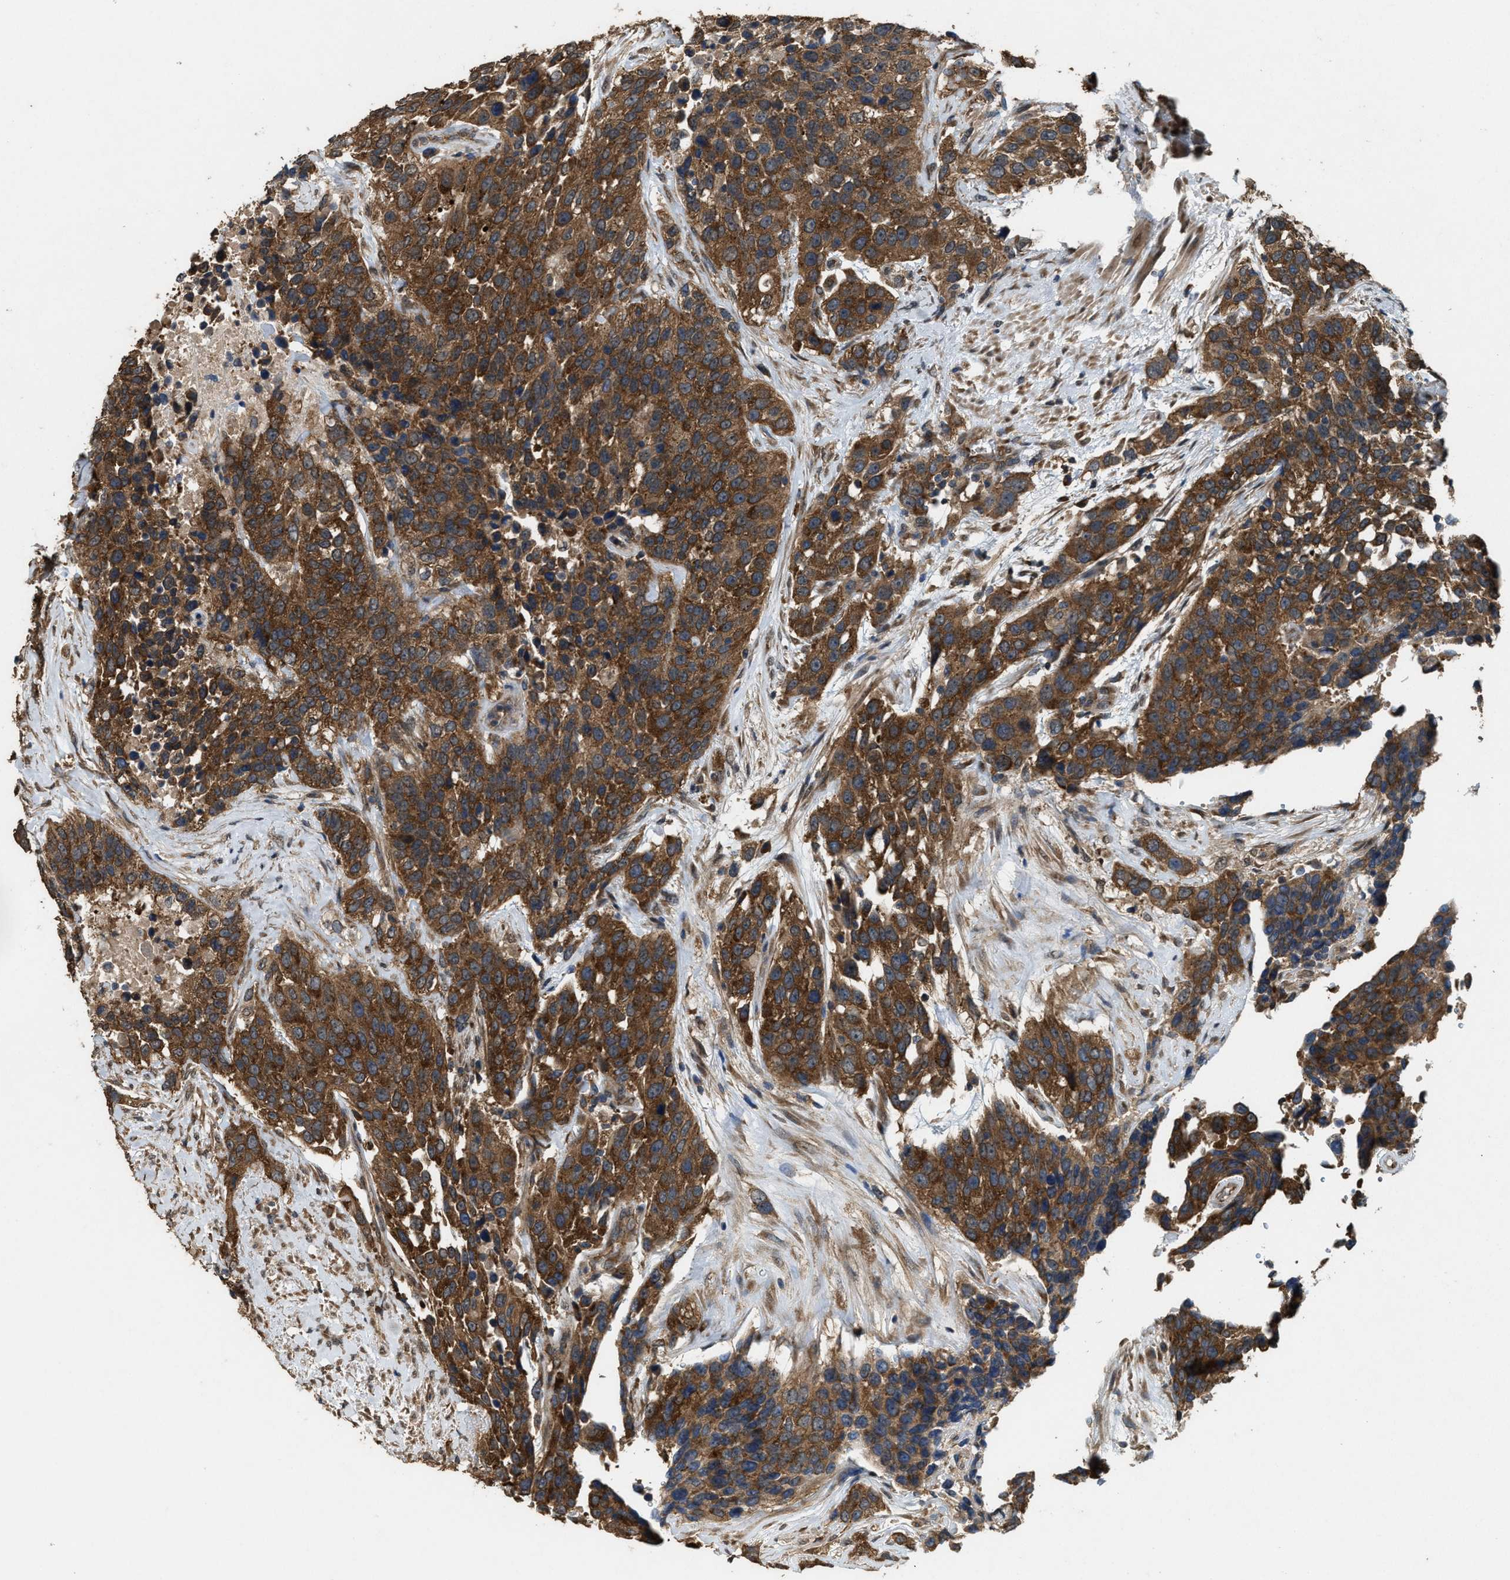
{"staining": {"intensity": "strong", "quantity": ">75%", "location": "cytoplasmic/membranous"}, "tissue": "urothelial cancer", "cell_type": "Tumor cells", "image_type": "cancer", "snomed": [{"axis": "morphology", "description": "Urothelial carcinoma, High grade"}, {"axis": "topography", "description": "Urinary bladder"}], "caption": "Immunohistochemical staining of human high-grade urothelial carcinoma demonstrates high levels of strong cytoplasmic/membranous protein expression in approximately >75% of tumor cells.", "gene": "ARHGEF5", "patient": {"sex": "female", "age": 80}}